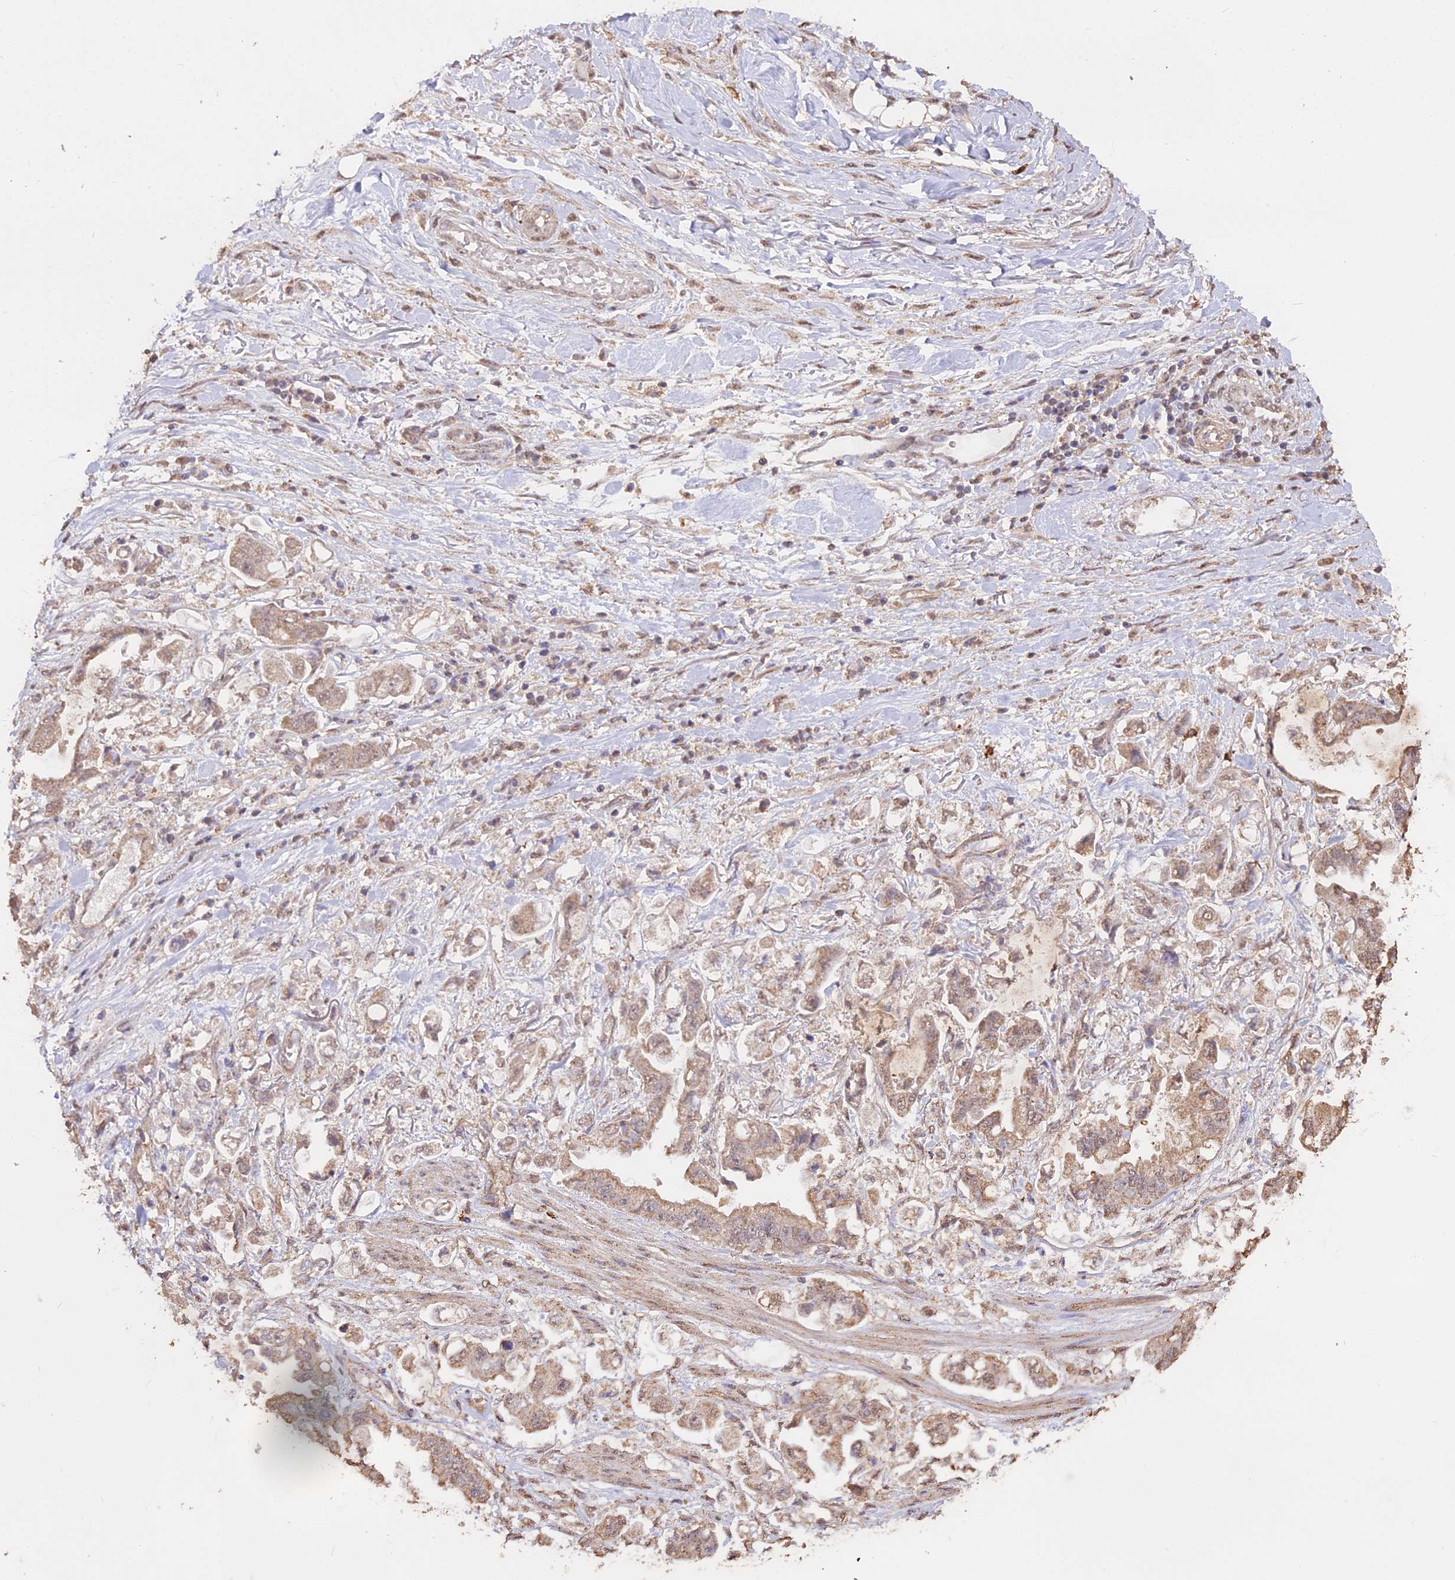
{"staining": {"intensity": "weak", "quantity": ">75%", "location": "cytoplasmic/membranous"}, "tissue": "stomach cancer", "cell_type": "Tumor cells", "image_type": "cancer", "snomed": [{"axis": "morphology", "description": "Adenocarcinoma, NOS"}, {"axis": "topography", "description": "Stomach"}], "caption": "Brown immunohistochemical staining in stomach cancer exhibits weak cytoplasmic/membranous positivity in approximately >75% of tumor cells.", "gene": "METTL13", "patient": {"sex": "male", "age": 62}}